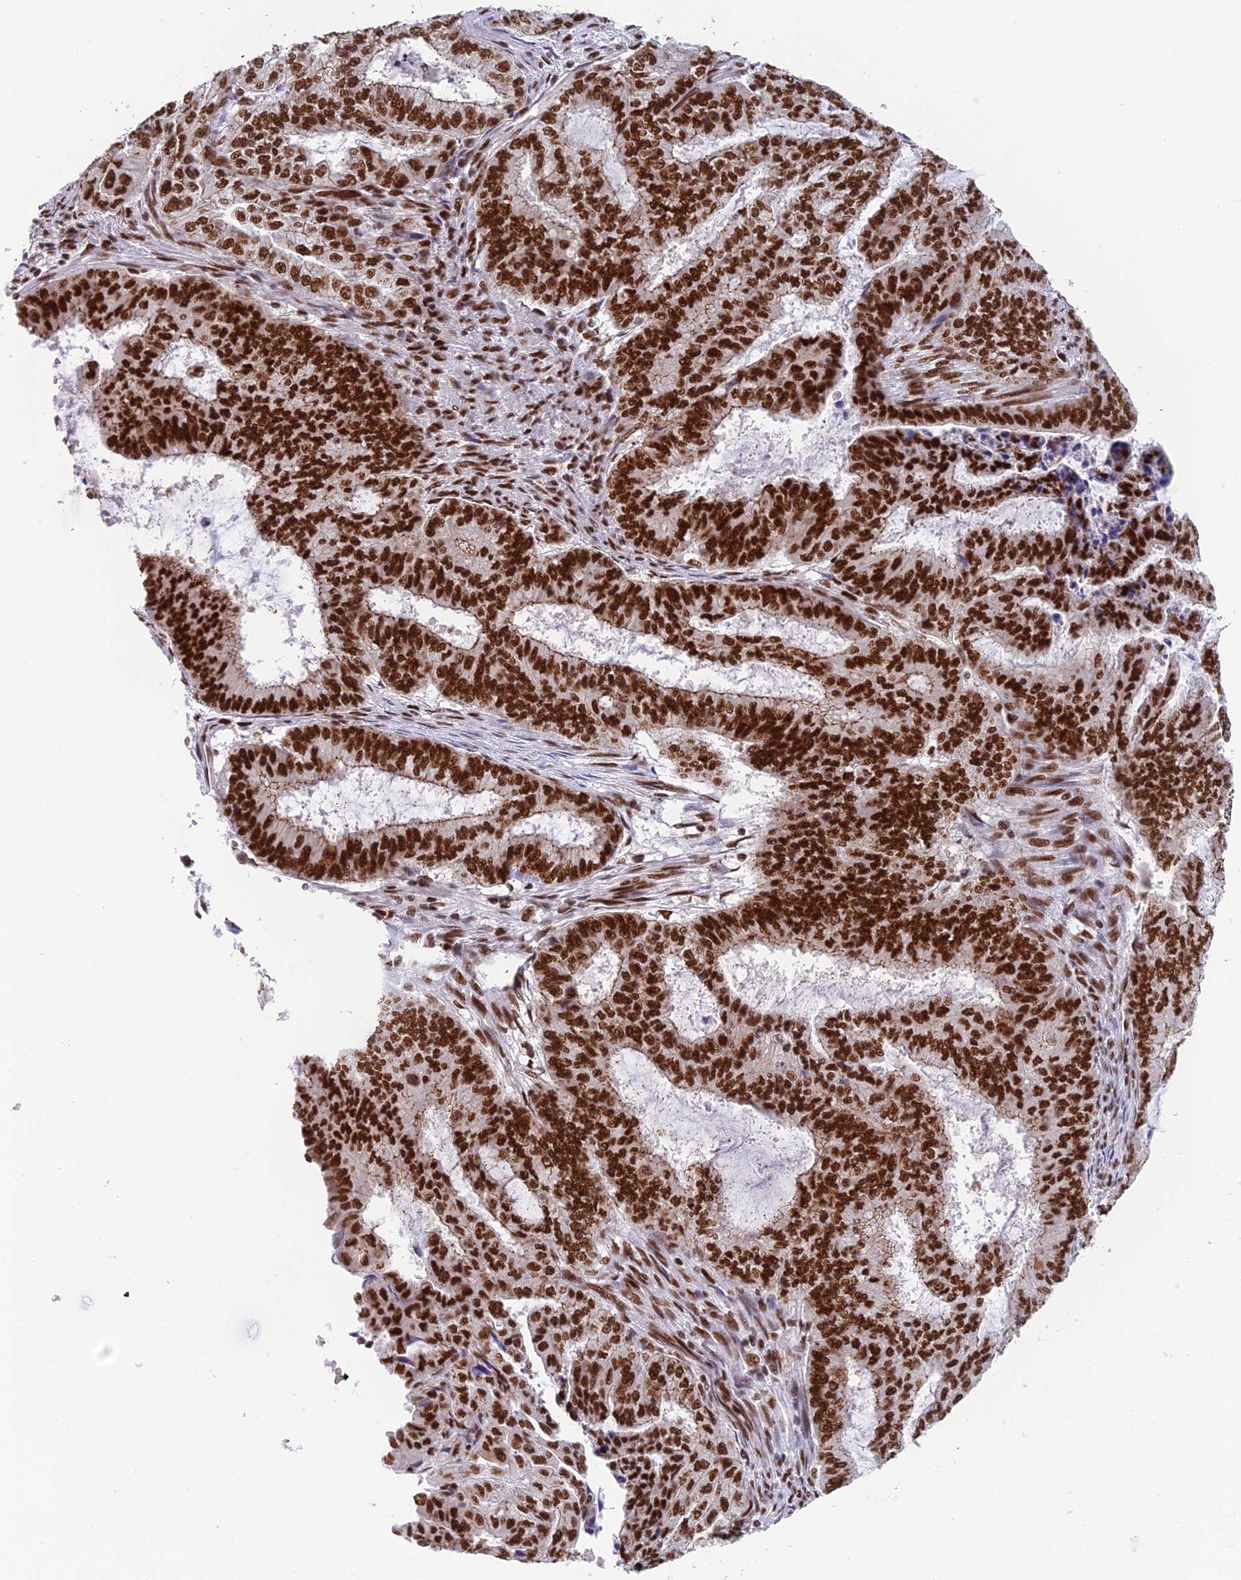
{"staining": {"intensity": "strong", "quantity": ">75%", "location": "nuclear"}, "tissue": "endometrial cancer", "cell_type": "Tumor cells", "image_type": "cancer", "snomed": [{"axis": "morphology", "description": "Adenocarcinoma, NOS"}, {"axis": "topography", "description": "Endometrium"}], "caption": "Protein expression by immunohistochemistry shows strong nuclear positivity in approximately >75% of tumor cells in endometrial cancer.", "gene": "EEF1AKMT3", "patient": {"sex": "female", "age": 51}}